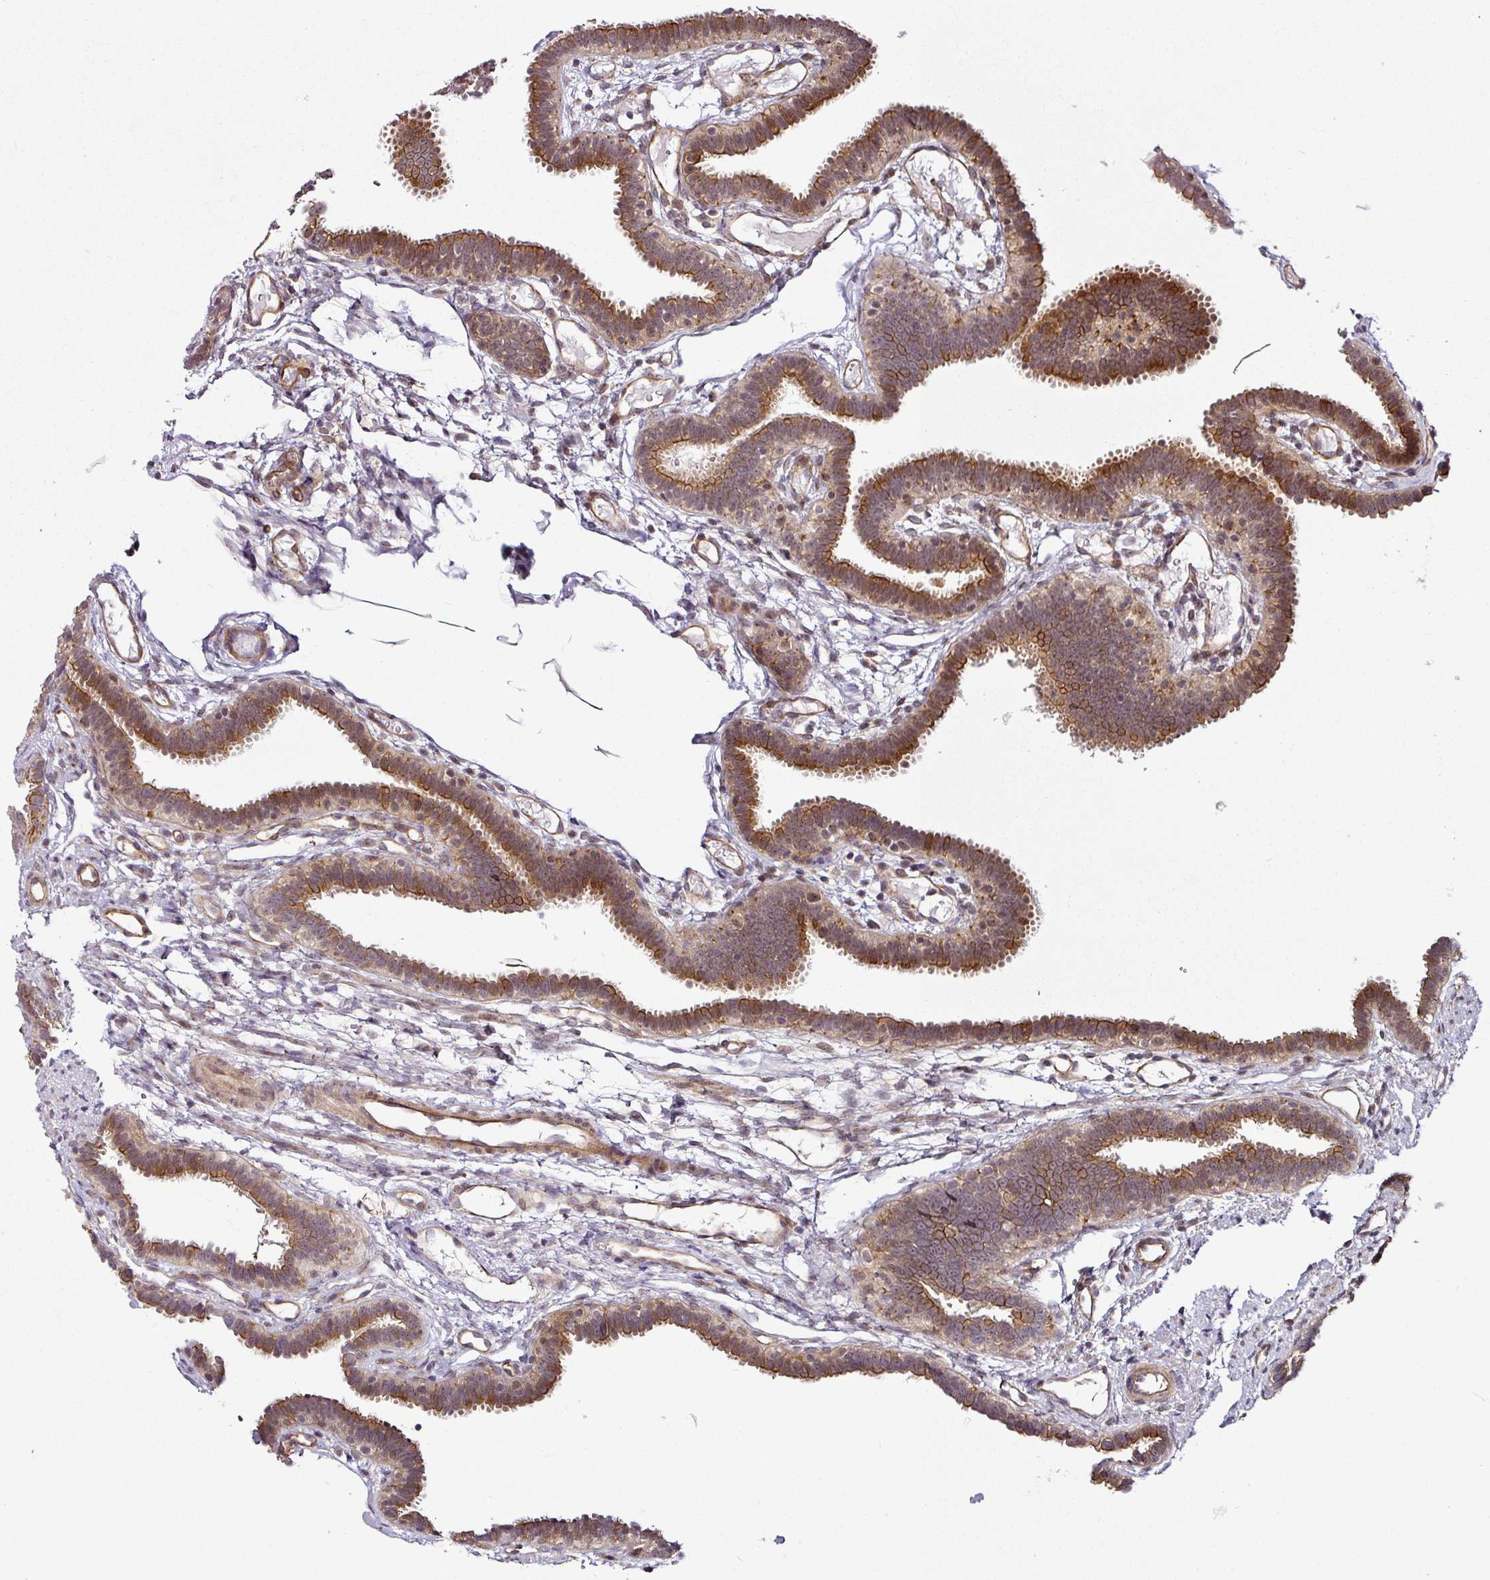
{"staining": {"intensity": "moderate", "quantity": "25%-75%", "location": "cytoplasmic/membranous"}, "tissue": "fallopian tube", "cell_type": "Glandular cells", "image_type": "normal", "snomed": [{"axis": "morphology", "description": "Normal tissue, NOS"}, {"axis": "topography", "description": "Fallopian tube"}], "caption": "A brown stain labels moderate cytoplasmic/membranous expression of a protein in glandular cells of benign fallopian tube. (DAB IHC, brown staining for protein, blue staining for nuclei).", "gene": "DCAF13", "patient": {"sex": "female", "age": 37}}